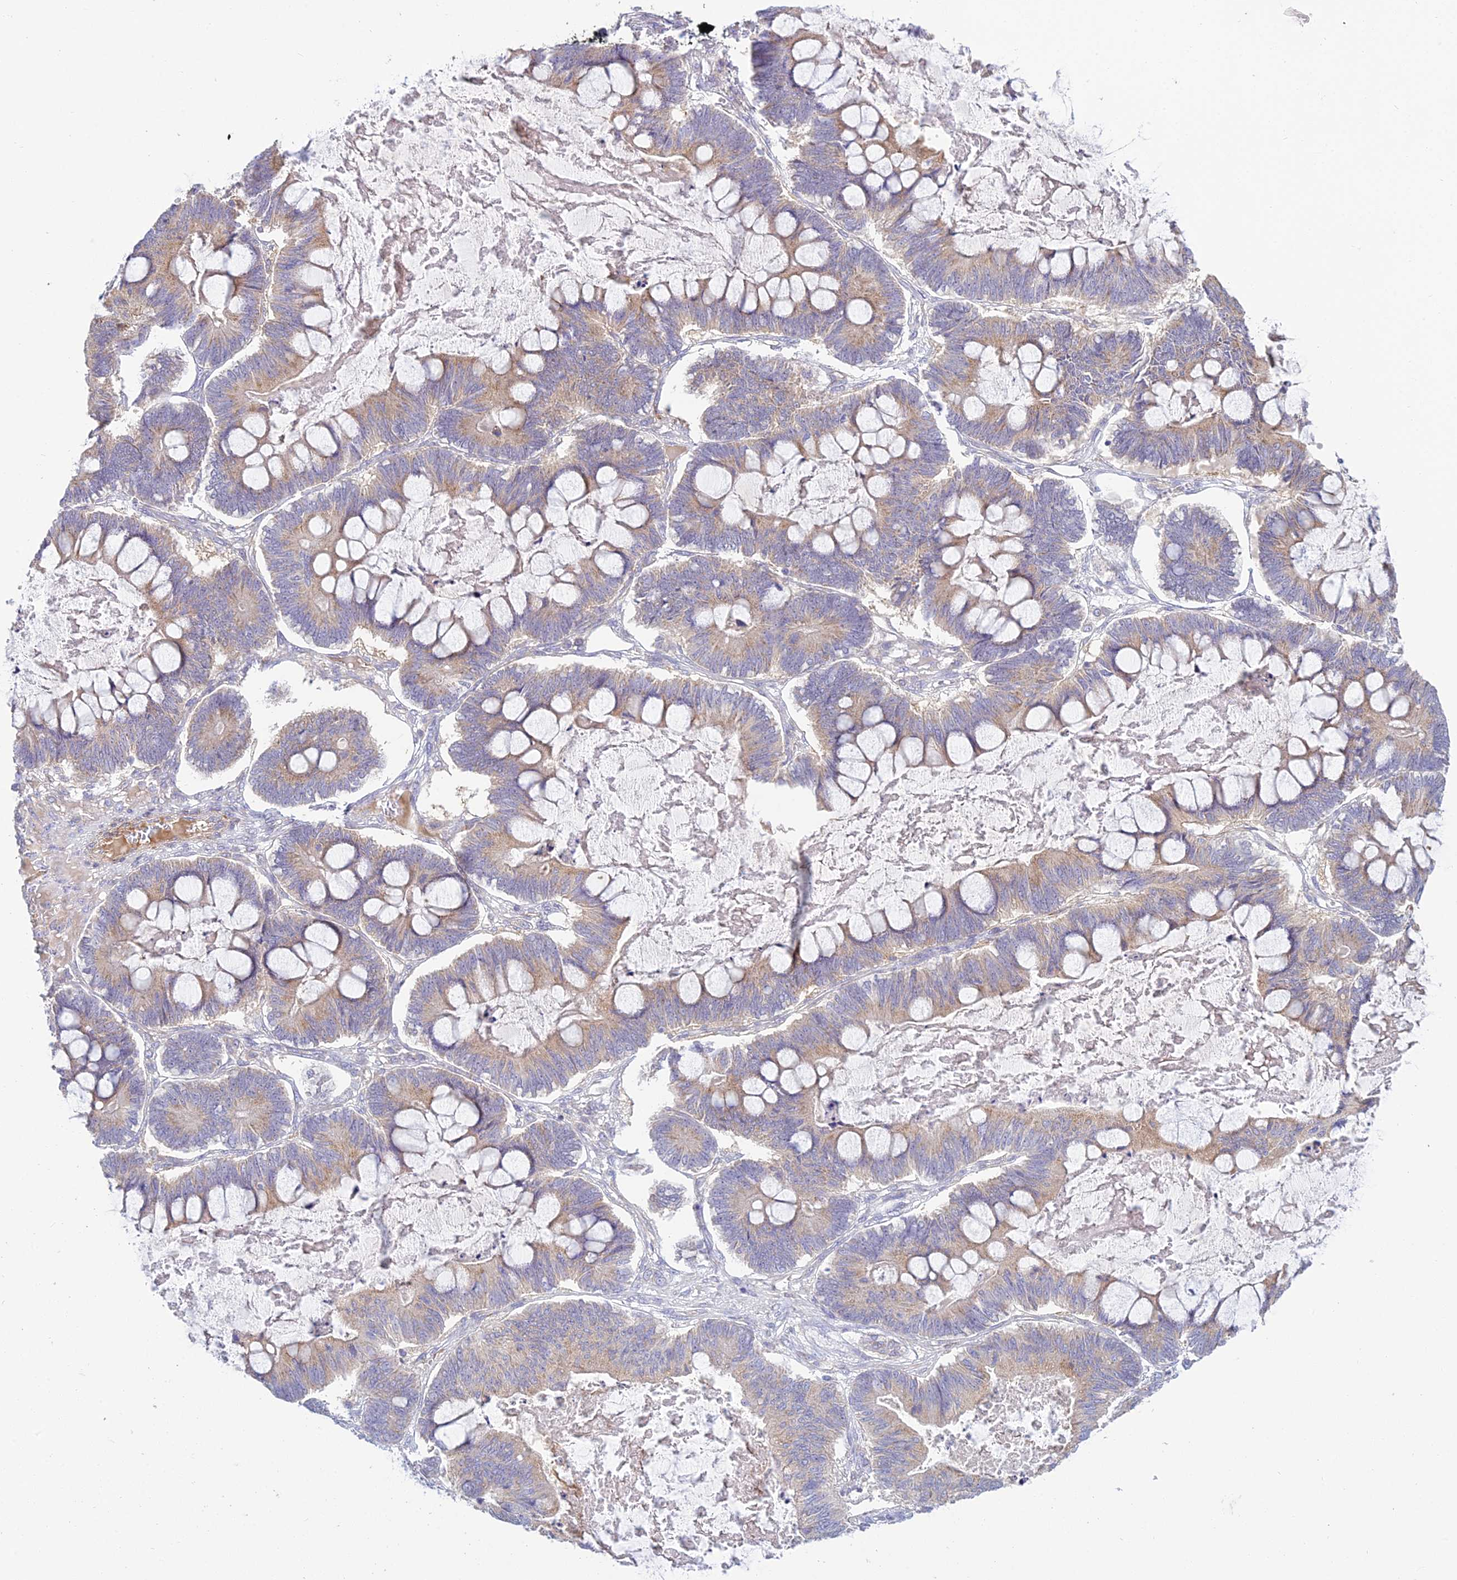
{"staining": {"intensity": "weak", "quantity": "25%-75%", "location": "cytoplasmic/membranous"}, "tissue": "ovarian cancer", "cell_type": "Tumor cells", "image_type": "cancer", "snomed": [{"axis": "morphology", "description": "Cystadenocarcinoma, mucinous, NOS"}, {"axis": "topography", "description": "Ovary"}], "caption": "Immunohistochemical staining of human ovarian cancer (mucinous cystadenocarcinoma) exhibits weak cytoplasmic/membranous protein positivity in approximately 25%-75% of tumor cells. The protein is stained brown, and the nuclei are stained in blue (DAB (3,3'-diaminobenzidine) IHC with brightfield microscopy, high magnification).", "gene": "DUS2", "patient": {"sex": "female", "age": 61}}